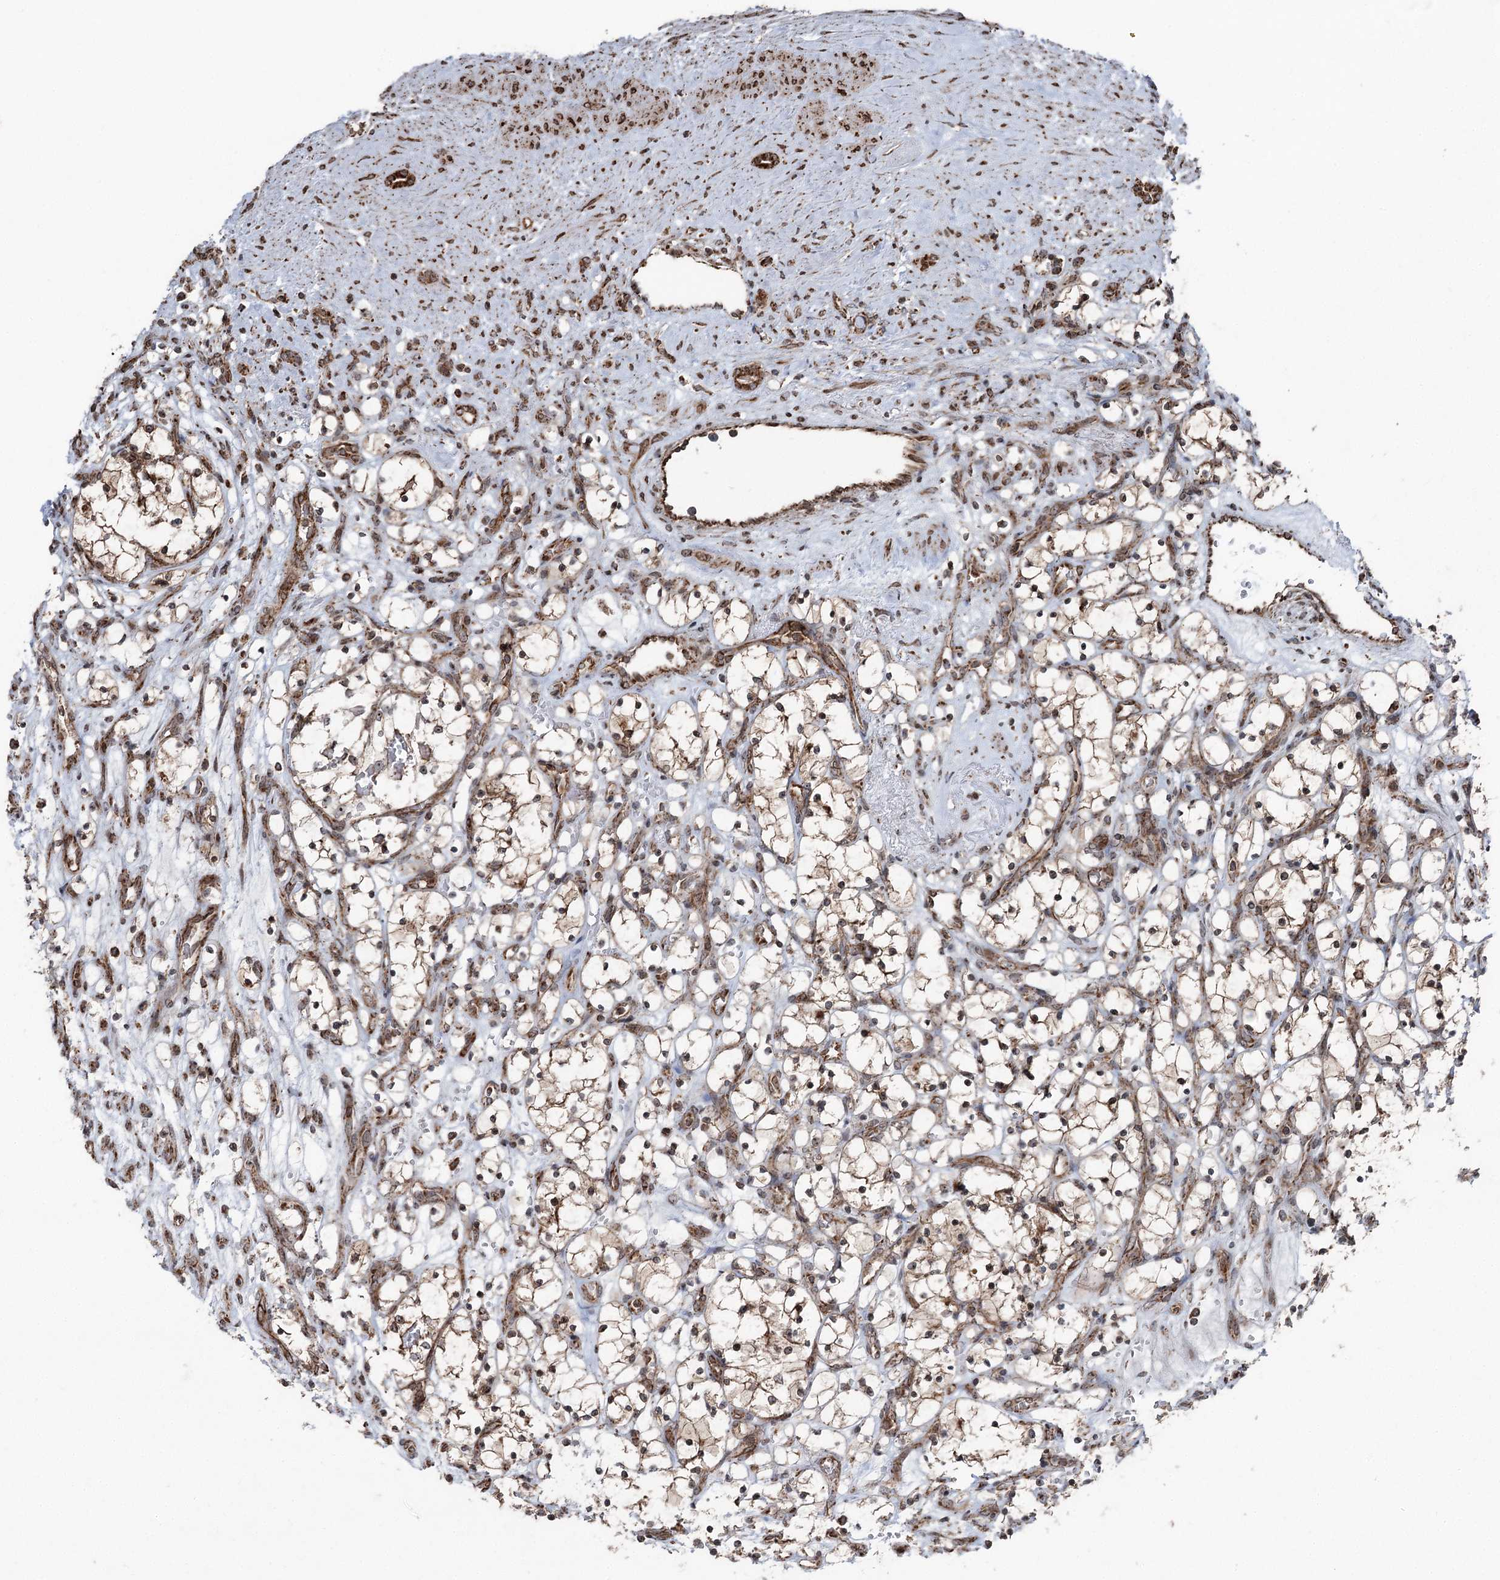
{"staining": {"intensity": "moderate", "quantity": ">75%", "location": "cytoplasmic/membranous,nuclear"}, "tissue": "renal cancer", "cell_type": "Tumor cells", "image_type": "cancer", "snomed": [{"axis": "morphology", "description": "Adenocarcinoma, NOS"}, {"axis": "topography", "description": "Kidney"}], "caption": "Immunohistochemical staining of renal adenocarcinoma displays moderate cytoplasmic/membranous and nuclear protein positivity in approximately >75% of tumor cells.", "gene": "STEEP1", "patient": {"sex": "female", "age": 69}}